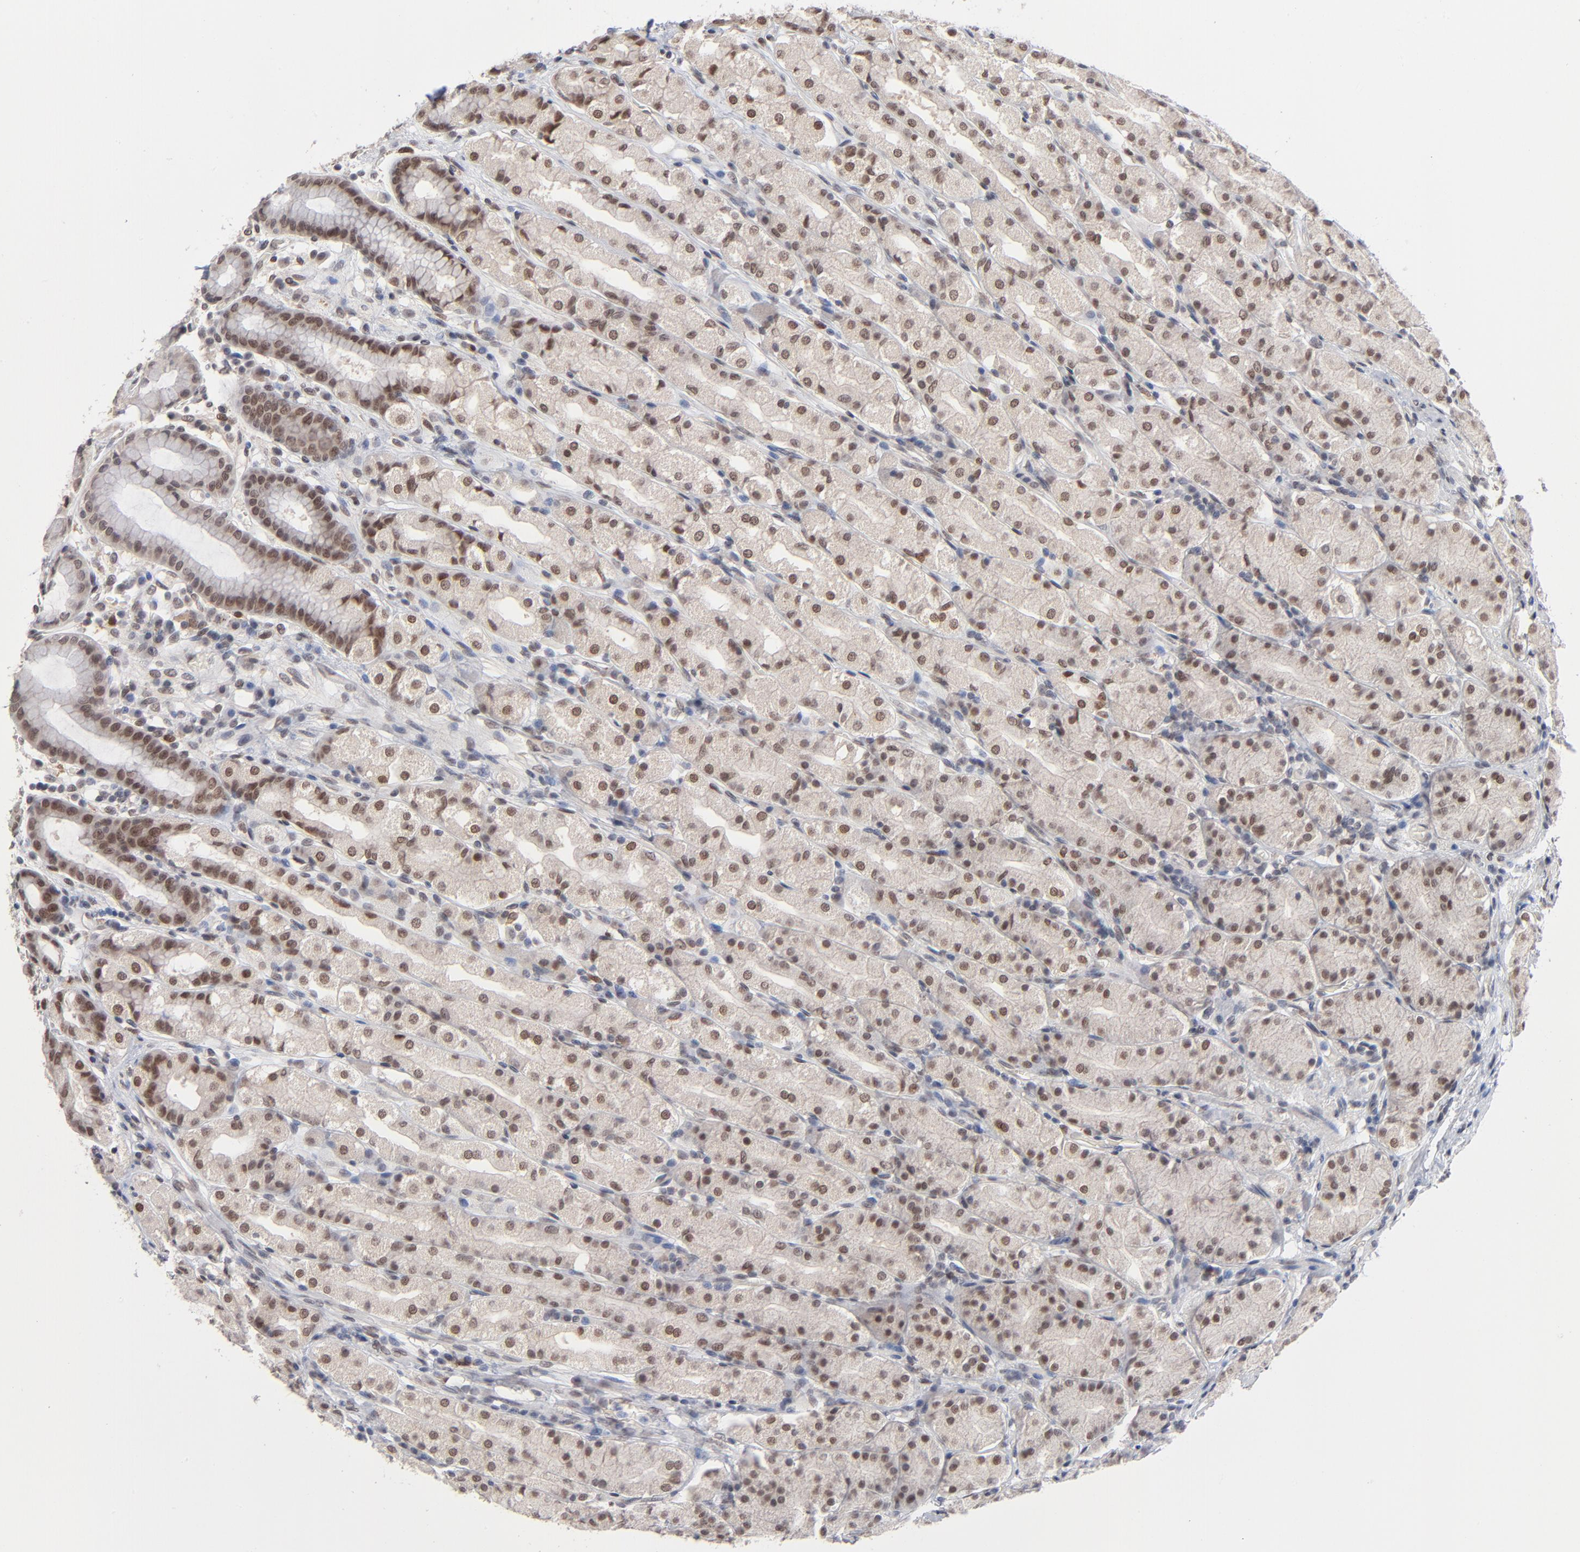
{"staining": {"intensity": "weak", "quantity": ">75%", "location": "nuclear"}, "tissue": "stomach", "cell_type": "Glandular cells", "image_type": "normal", "snomed": [{"axis": "morphology", "description": "Normal tissue, NOS"}, {"axis": "topography", "description": "Stomach, upper"}], "caption": "Immunohistochemistry (IHC) micrograph of benign human stomach stained for a protein (brown), which shows low levels of weak nuclear staining in about >75% of glandular cells.", "gene": "MBIP", "patient": {"sex": "male", "age": 68}}